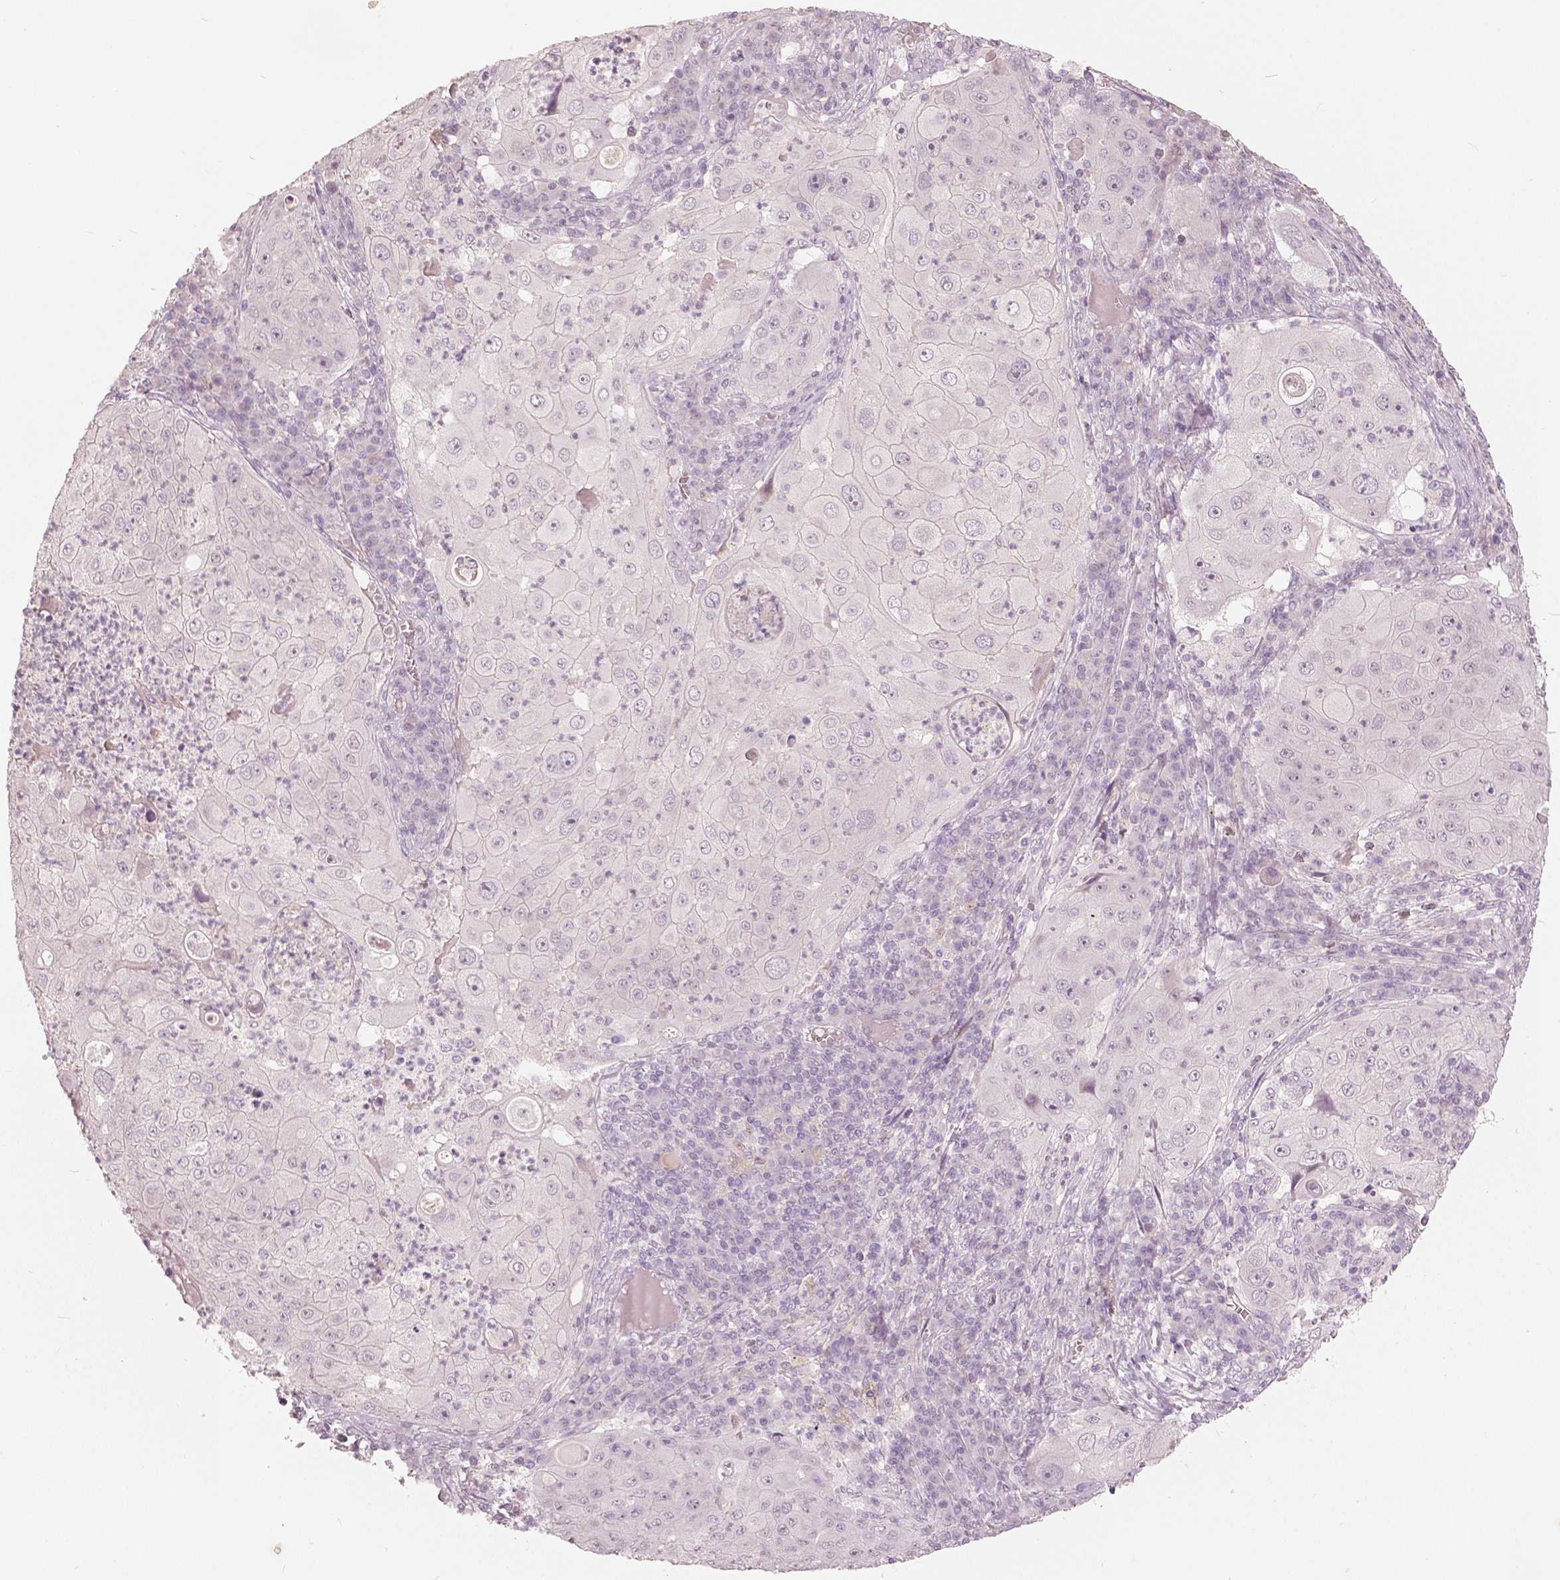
{"staining": {"intensity": "negative", "quantity": "none", "location": "none"}, "tissue": "lung cancer", "cell_type": "Tumor cells", "image_type": "cancer", "snomed": [{"axis": "morphology", "description": "Squamous cell carcinoma, NOS"}, {"axis": "topography", "description": "Lung"}], "caption": "Micrograph shows no significant protein staining in tumor cells of lung cancer.", "gene": "NANOG", "patient": {"sex": "female", "age": 59}}